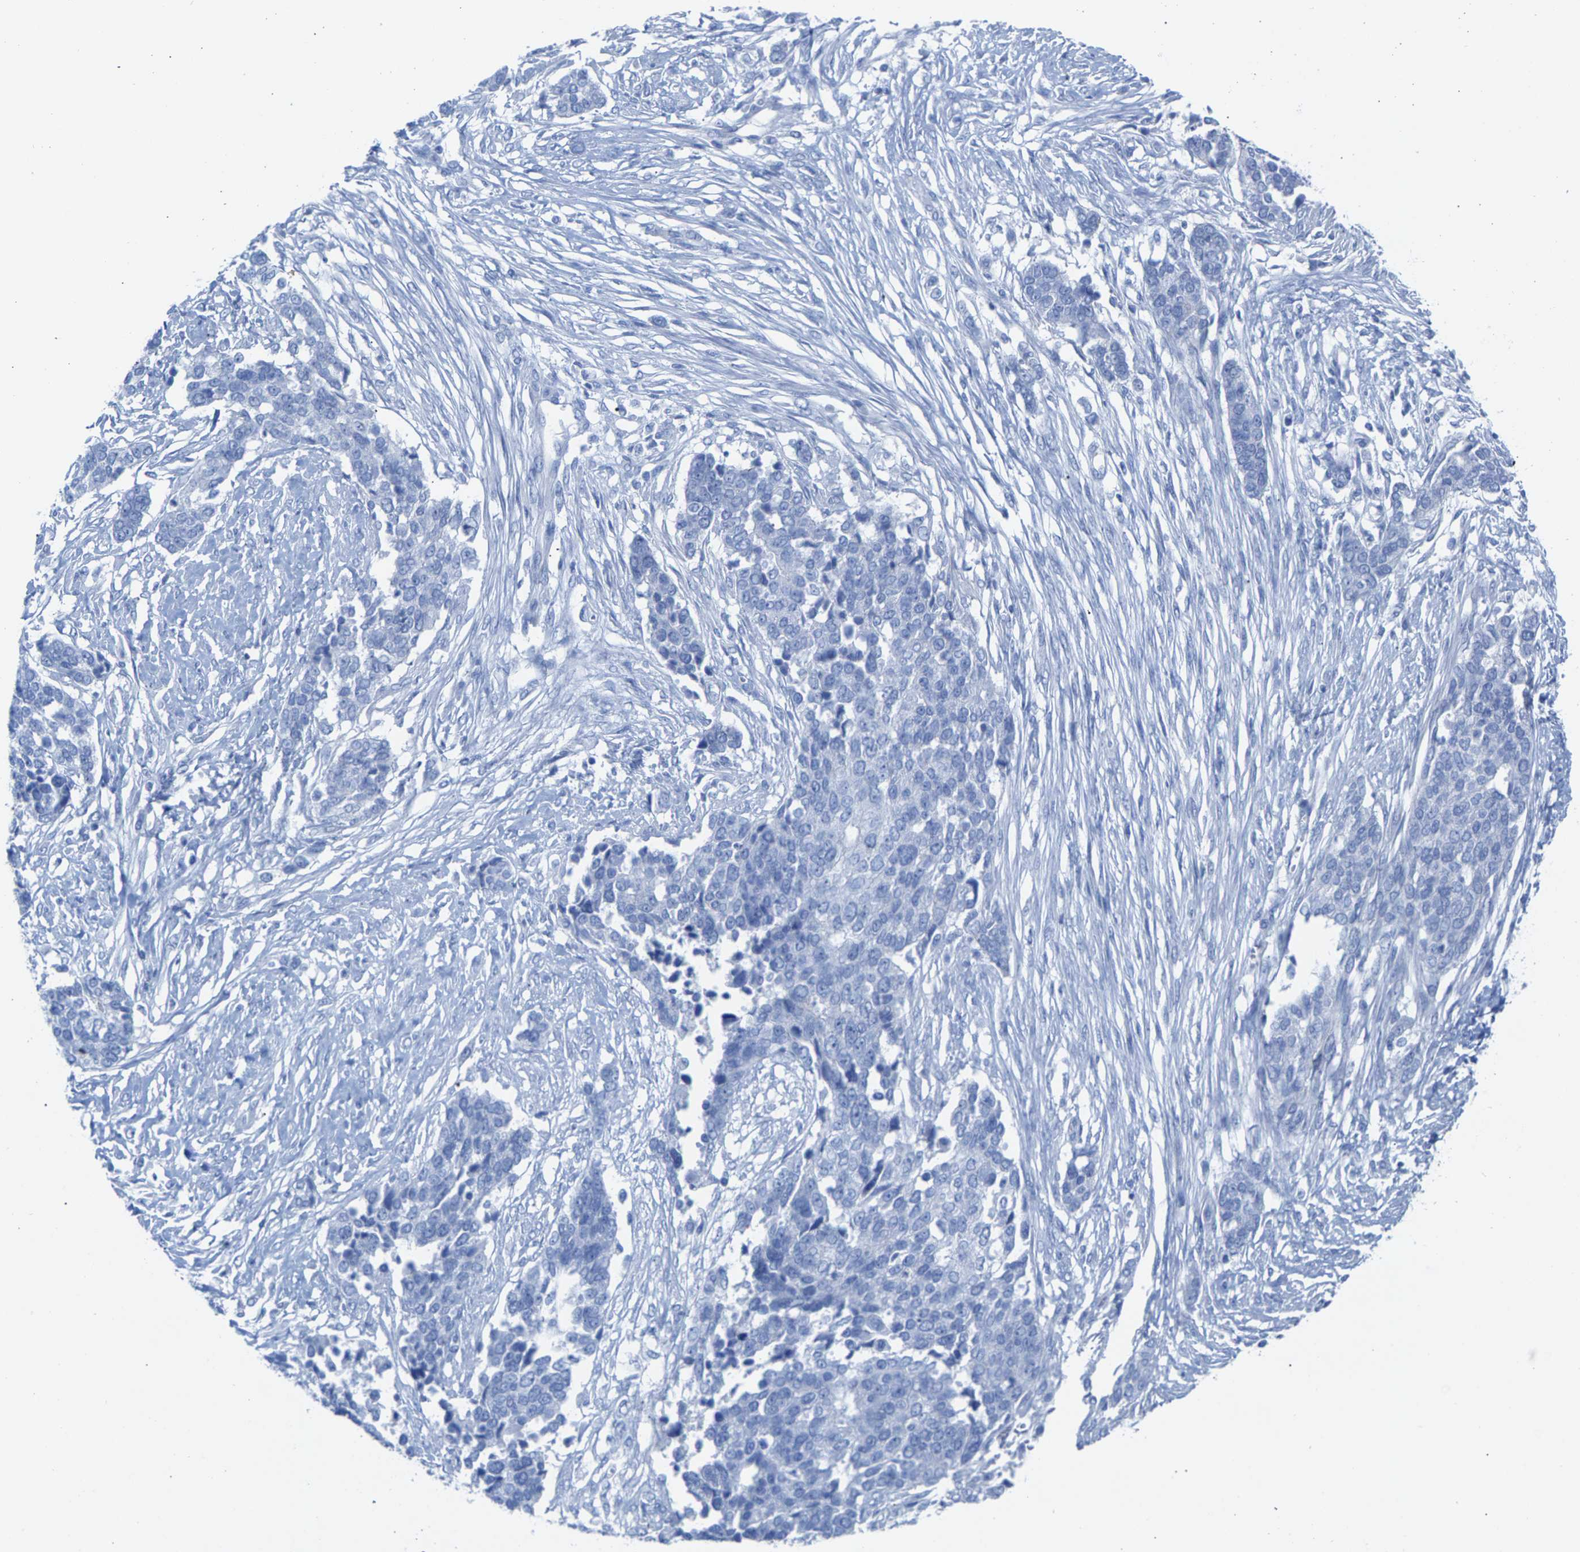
{"staining": {"intensity": "negative", "quantity": "none", "location": "none"}, "tissue": "ovarian cancer", "cell_type": "Tumor cells", "image_type": "cancer", "snomed": [{"axis": "morphology", "description": "Cystadenocarcinoma, serous, NOS"}, {"axis": "topography", "description": "Ovary"}], "caption": "Tumor cells are negative for protein expression in human ovarian serous cystadenocarcinoma. (Stains: DAB immunohistochemistry with hematoxylin counter stain, Microscopy: brightfield microscopy at high magnification).", "gene": "CPA1", "patient": {"sex": "female", "age": 44}}